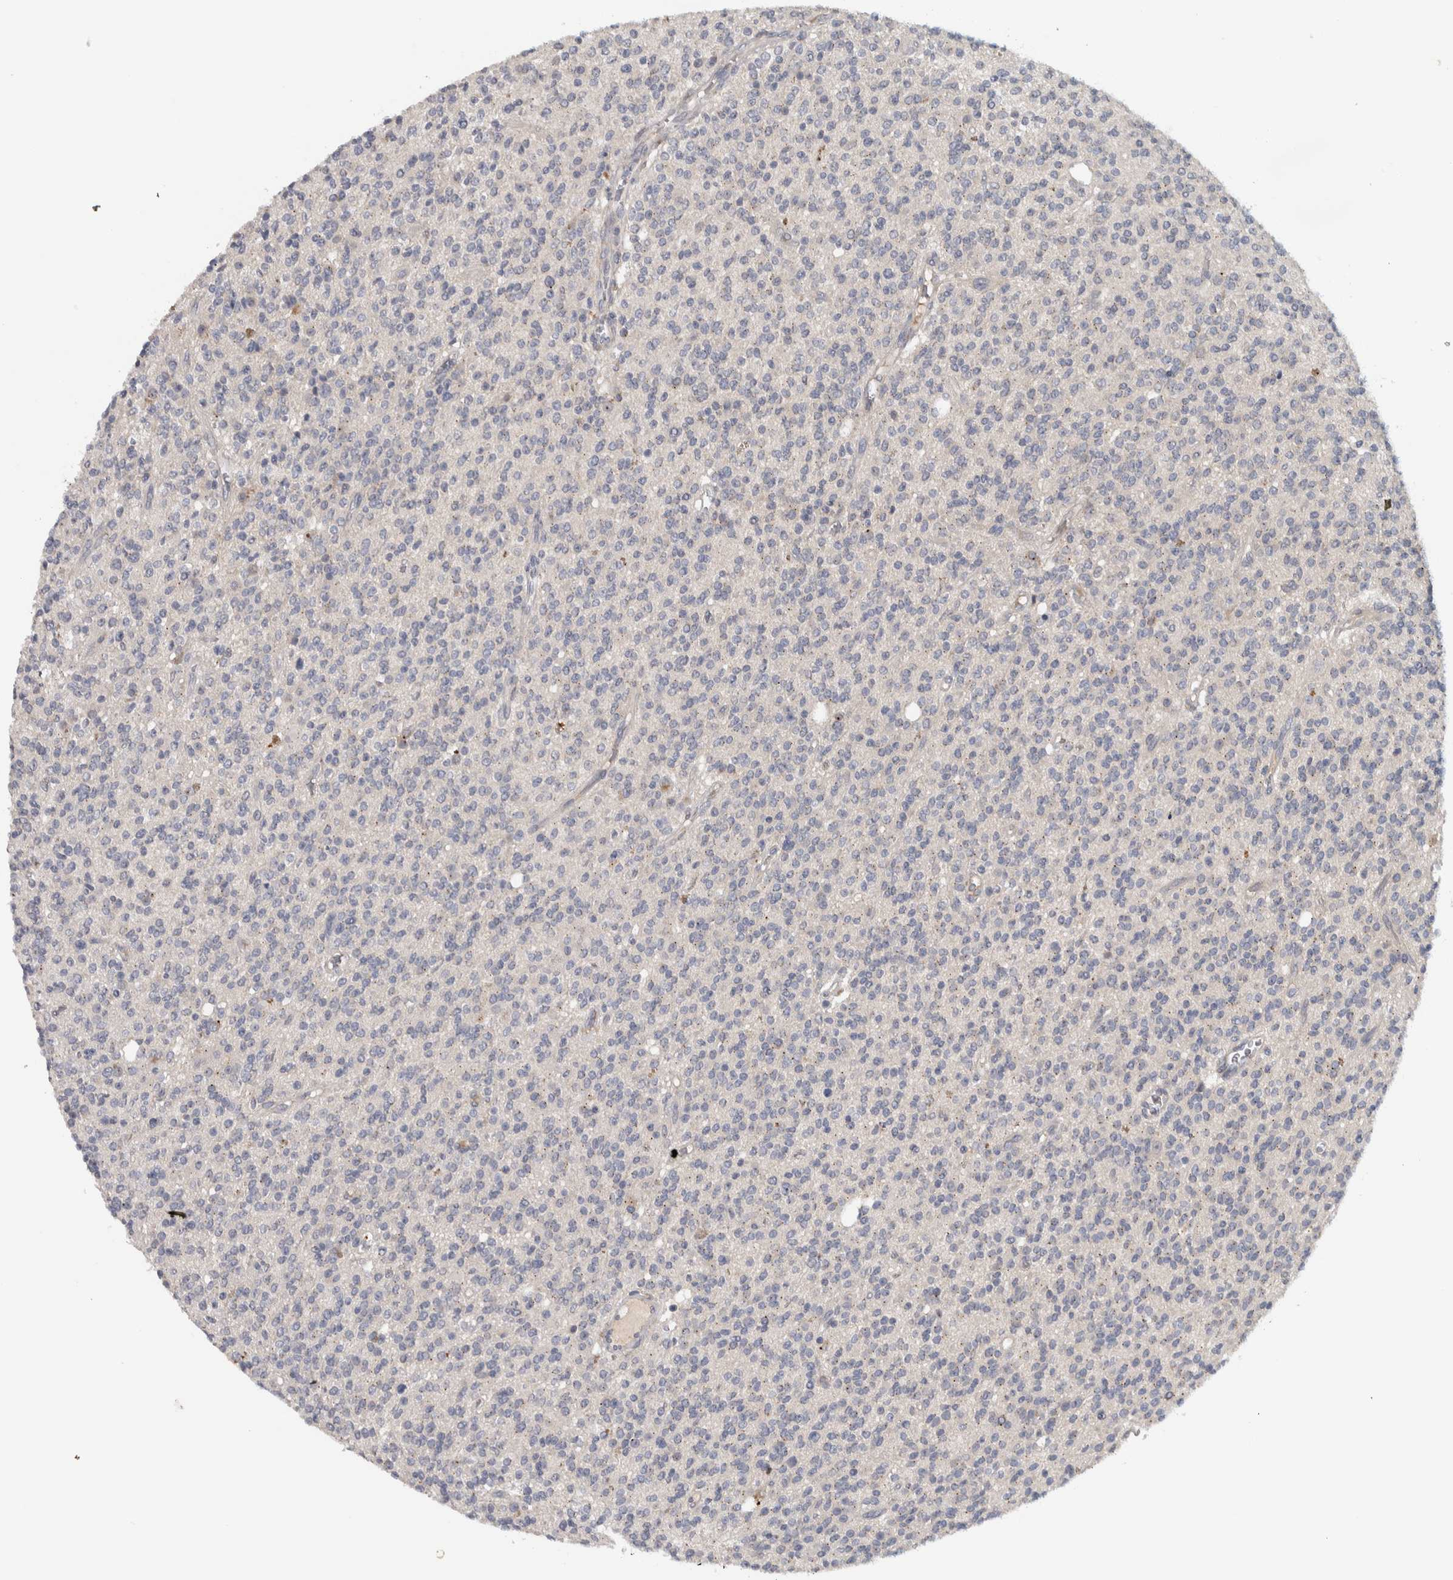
{"staining": {"intensity": "negative", "quantity": "none", "location": "none"}, "tissue": "glioma", "cell_type": "Tumor cells", "image_type": "cancer", "snomed": [{"axis": "morphology", "description": "Glioma, malignant, High grade"}, {"axis": "topography", "description": "Brain"}], "caption": "The IHC image has no significant positivity in tumor cells of malignant glioma (high-grade) tissue.", "gene": "ADPRM", "patient": {"sex": "male", "age": 34}}